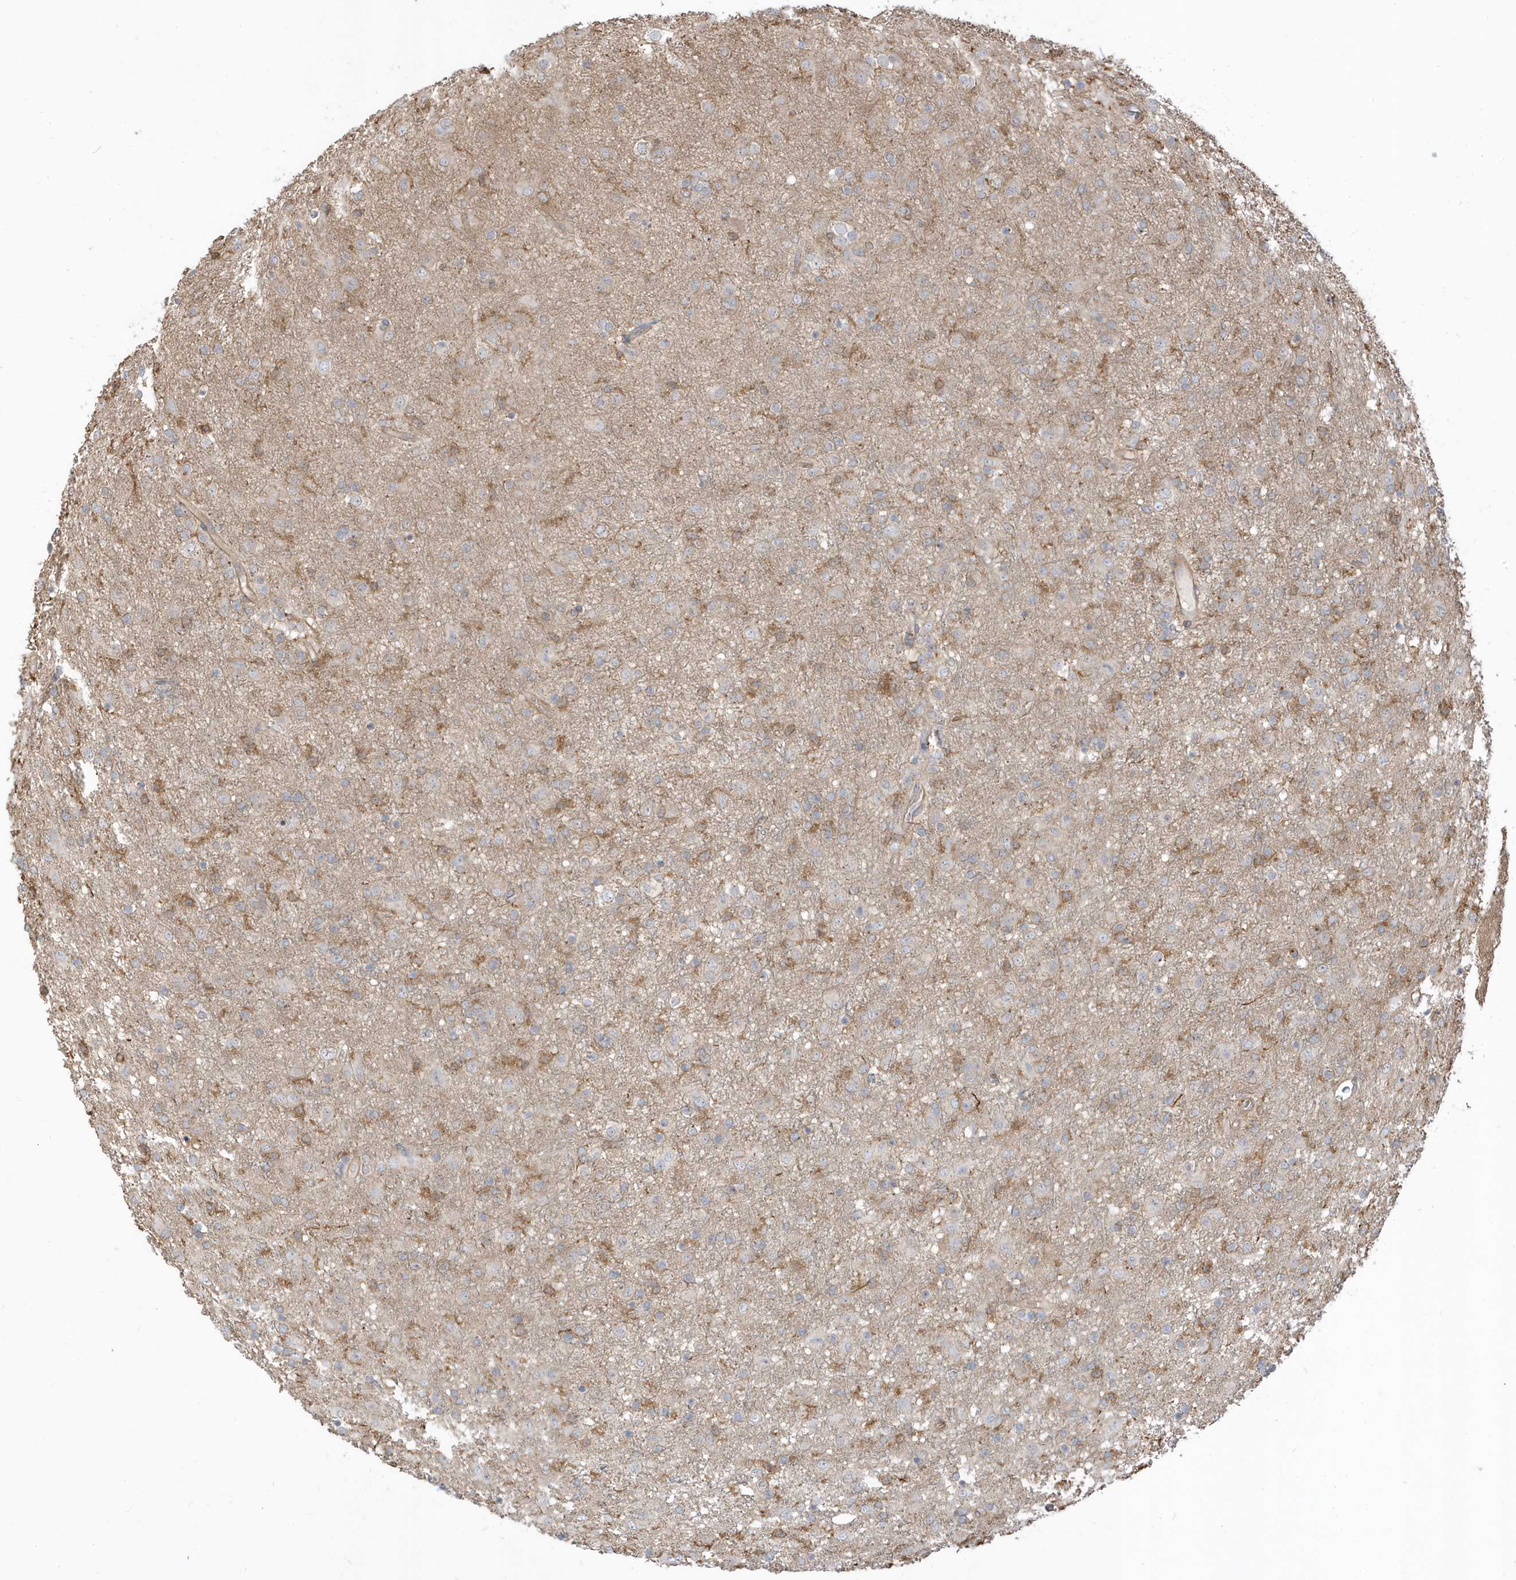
{"staining": {"intensity": "negative", "quantity": "none", "location": "none"}, "tissue": "glioma", "cell_type": "Tumor cells", "image_type": "cancer", "snomed": [{"axis": "morphology", "description": "Glioma, malignant, Low grade"}, {"axis": "topography", "description": "Brain"}], "caption": "Protein analysis of glioma reveals no significant staining in tumor cells.", "gene": "ZBTB8A", "patient": {"sex": "male", "age": 65}}